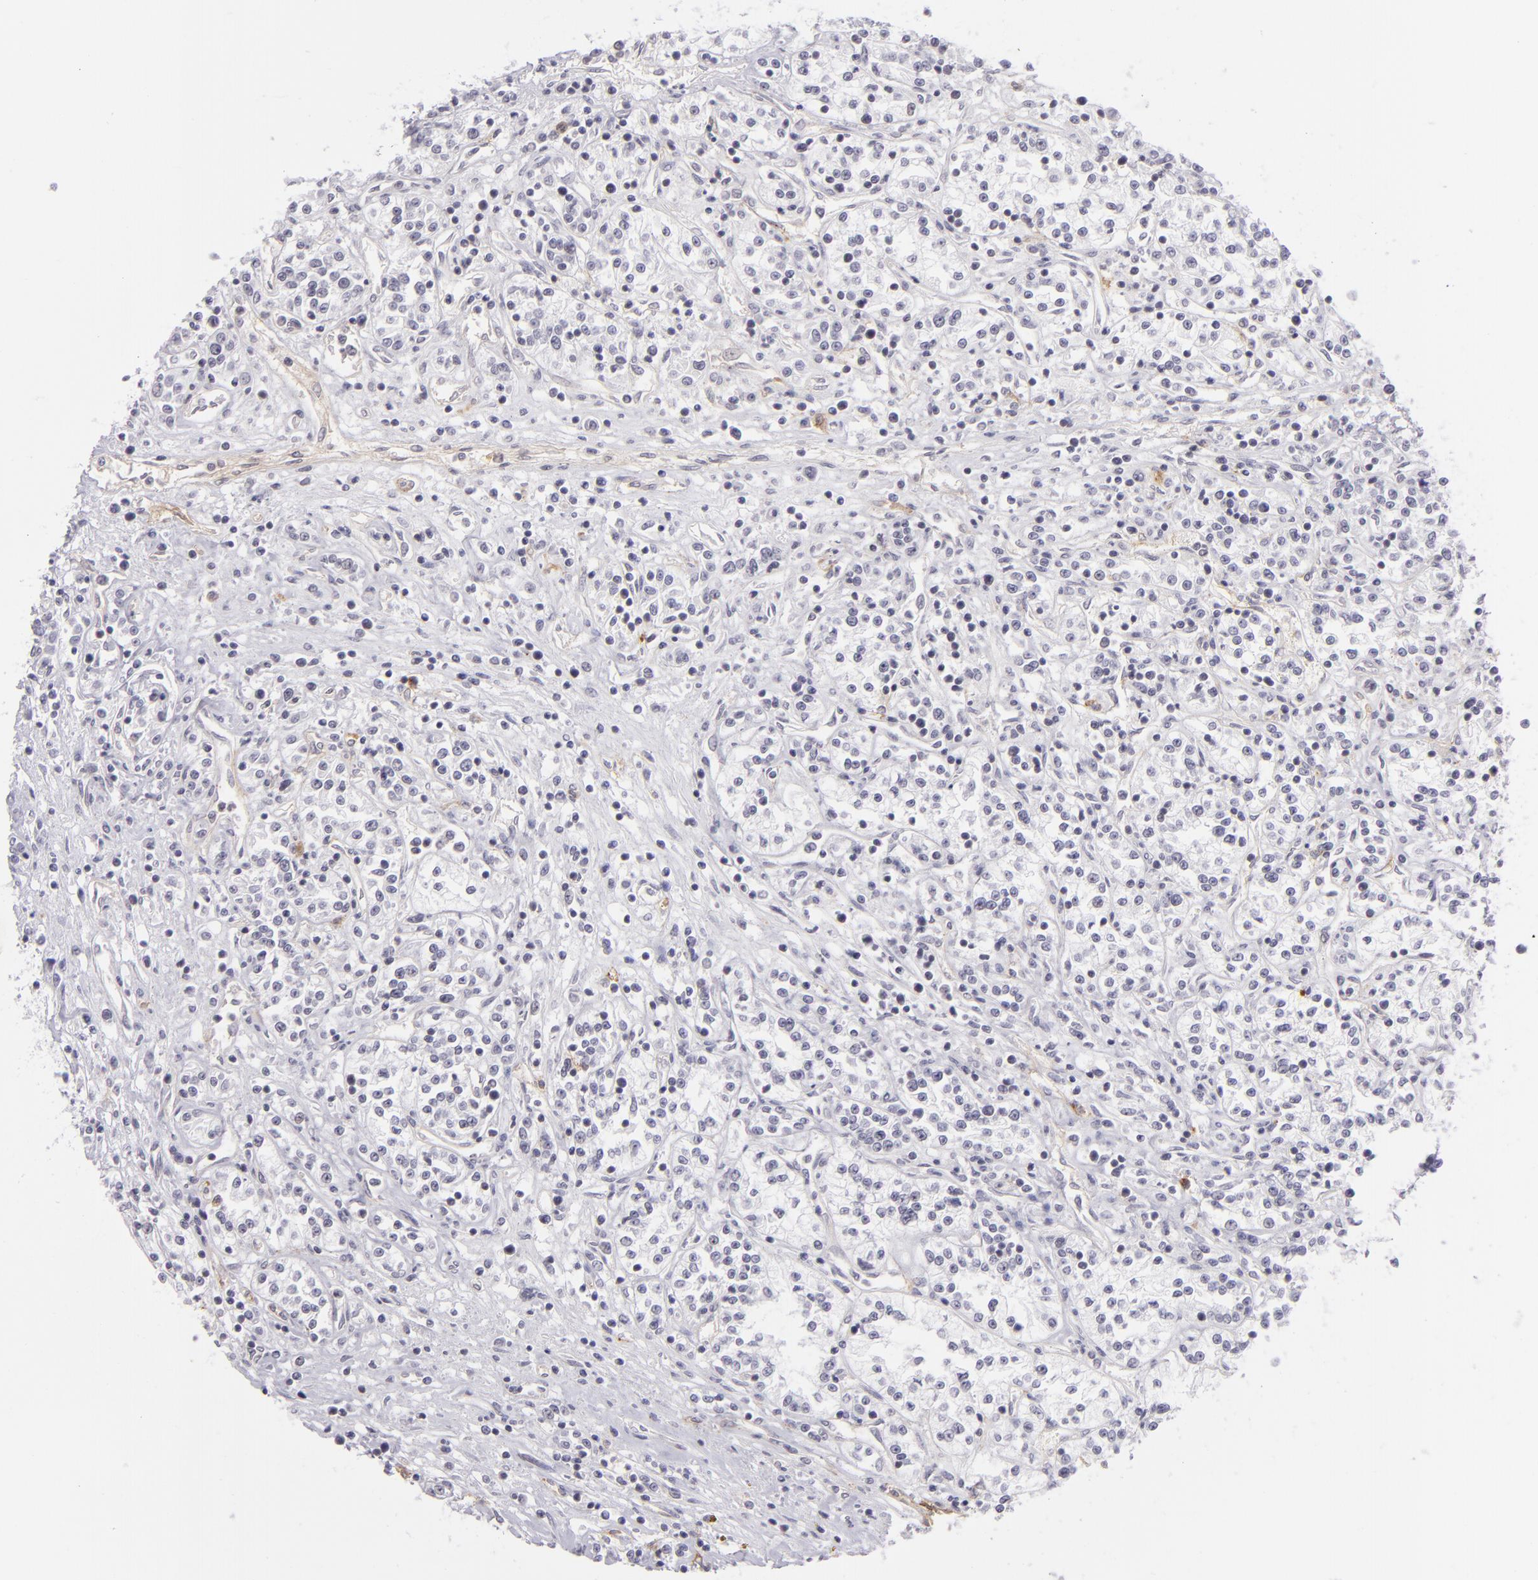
{"staining": {"intensity": "negative", "quantity": "none", "location": "none"}, "tissue": "renal cancer", "cell_type": "Tumor cells", "image_type": "cancer", "snomed": [{"axis": "morphology", "description": "Adenocarcinoma, NOS"}, {"axis": "topography", "description": "Kidney"}], "caption": "Tumor cells are negative for brown protein staining in renal cancer (adenocarcinoma).", "gene": "THBD", "patient": {"sex": "female", "age": 76}}